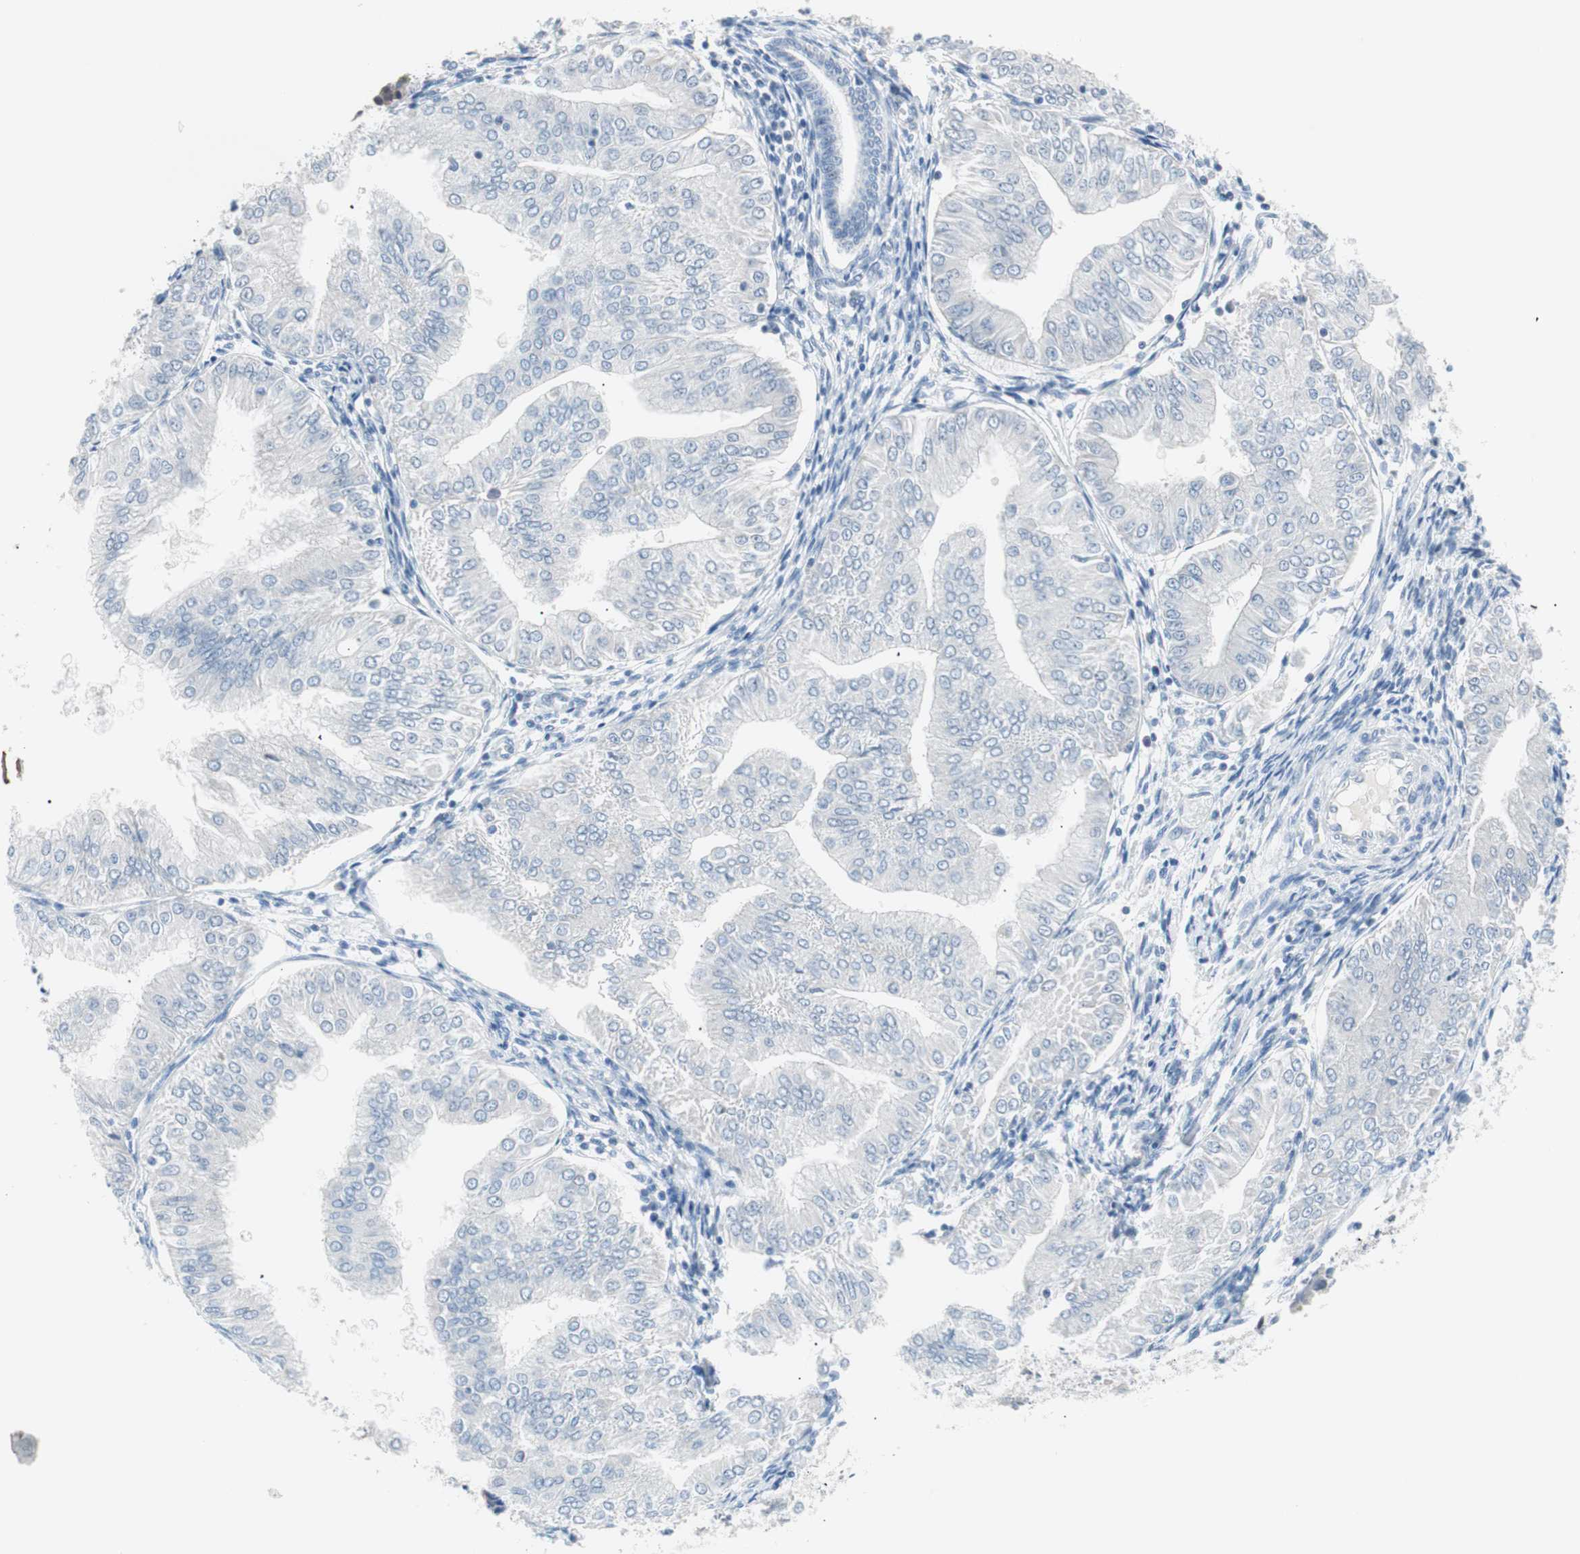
{"staining": {"intensity": "negative", "quantity": "none", "location": "none"}, "tissue": "endometrial cancer", "cell_type": "Tumor cells", "image_type": "cancer", "snomed": [{"axis": "morphology", "description": "Adenocarcinoma, NOS"}, {"axis": "topography", "description": "Endometrium"}], "caption": "Endometrial cancer (adenocarcinoma) was stained to show a protein in brown. There is no significant positivity in tumor cells.", "gene": "VIL1", "patient": {"sex": "female", "age": 53}}